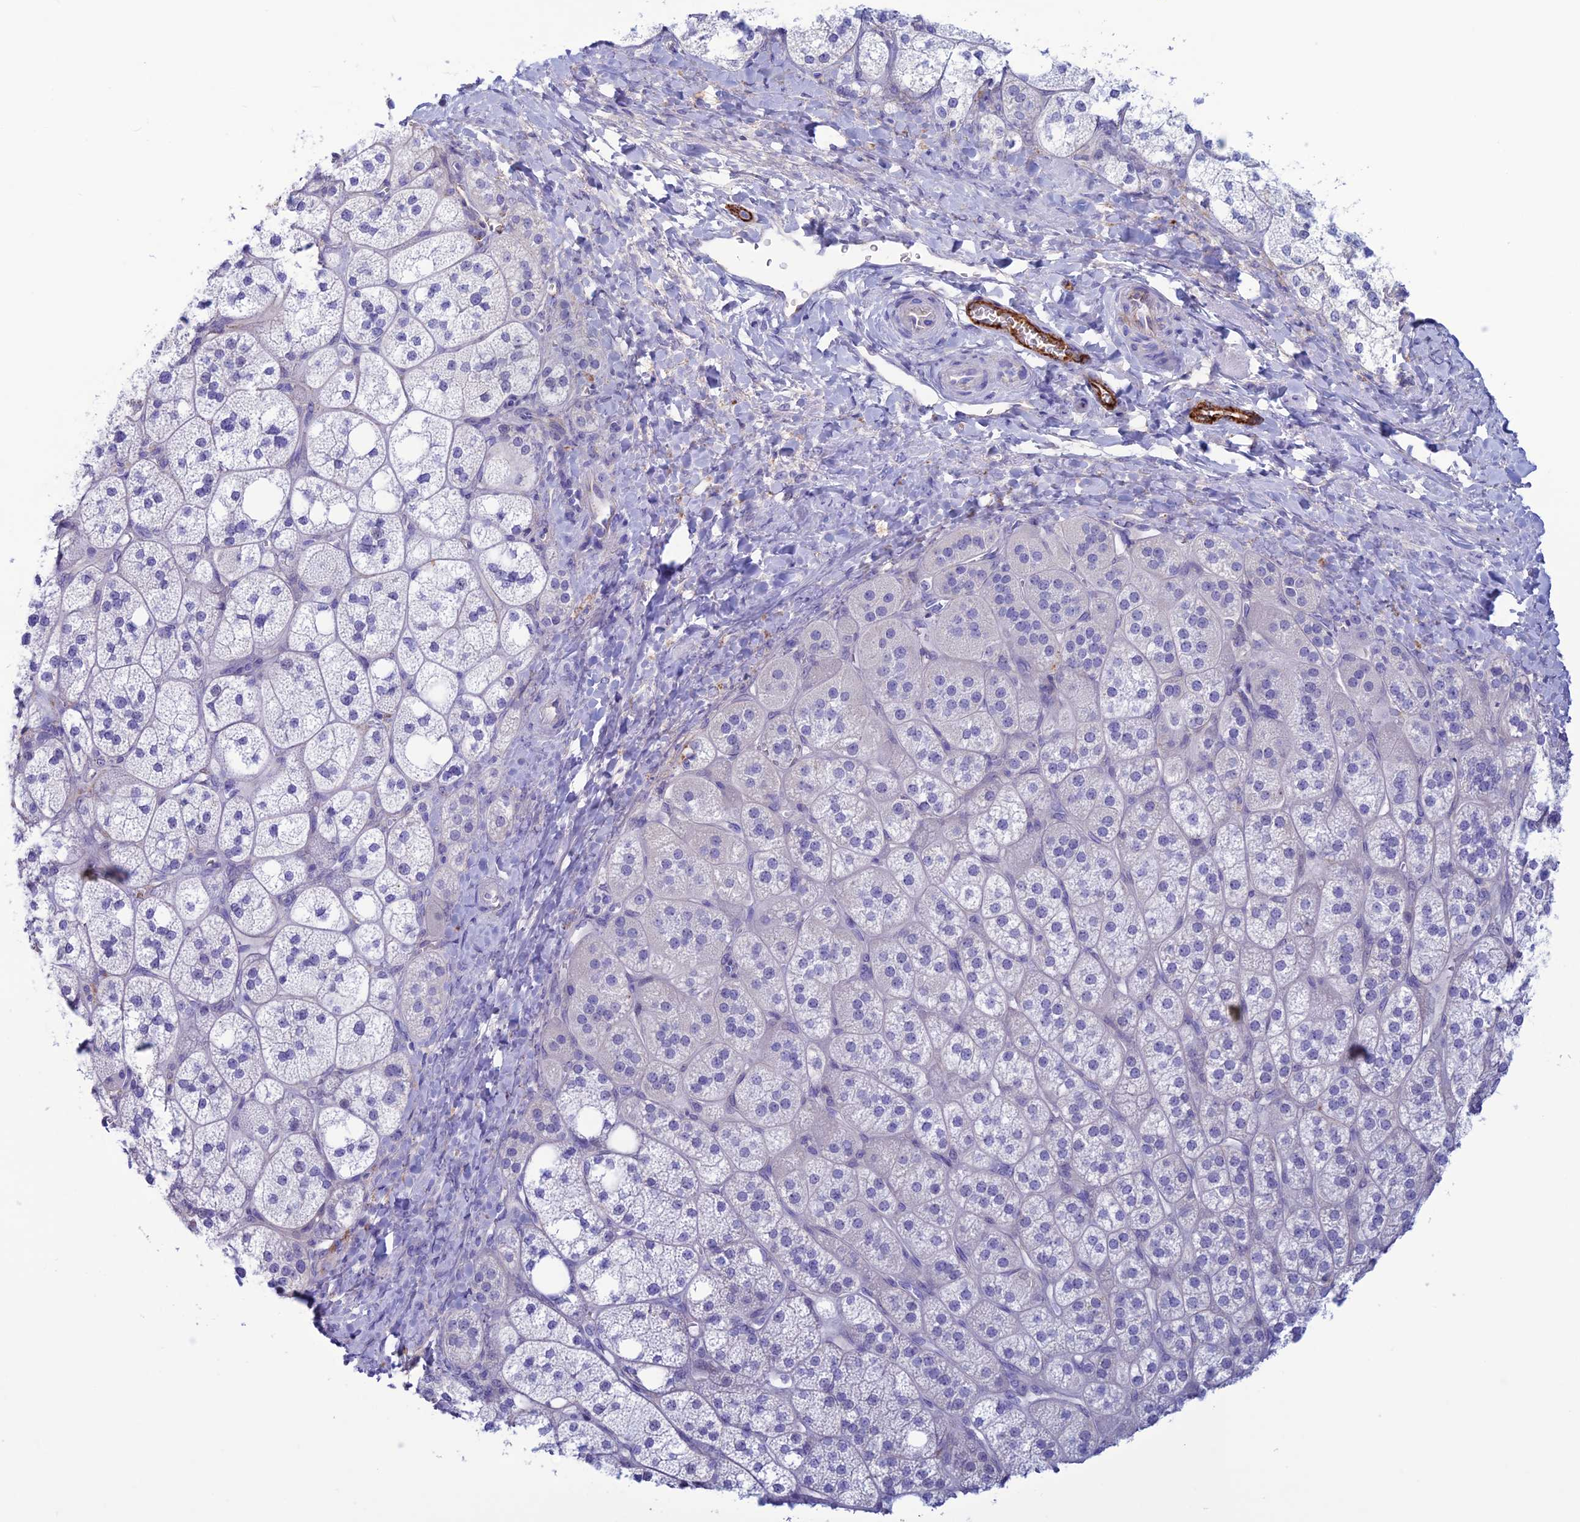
{"staining": {"intensity": "negative", "quantity": "none", "location": "none"}, "tissue": "adrenal gland", "cell_type": "Glandular cells", "image_type": "normal", "snomed": [{"axis": "morphology", "description": "Normal tissue, NOS"}, {"axis": "topography", "description": "Adrenal gland"}], "caption": "Adrenal gland stained for a protein using immunohistochemistry (IHC) demonstrates no expression glandular cells.", "gene": "CDC42EP5", "patient": {"sex": "male", "age": 61}}